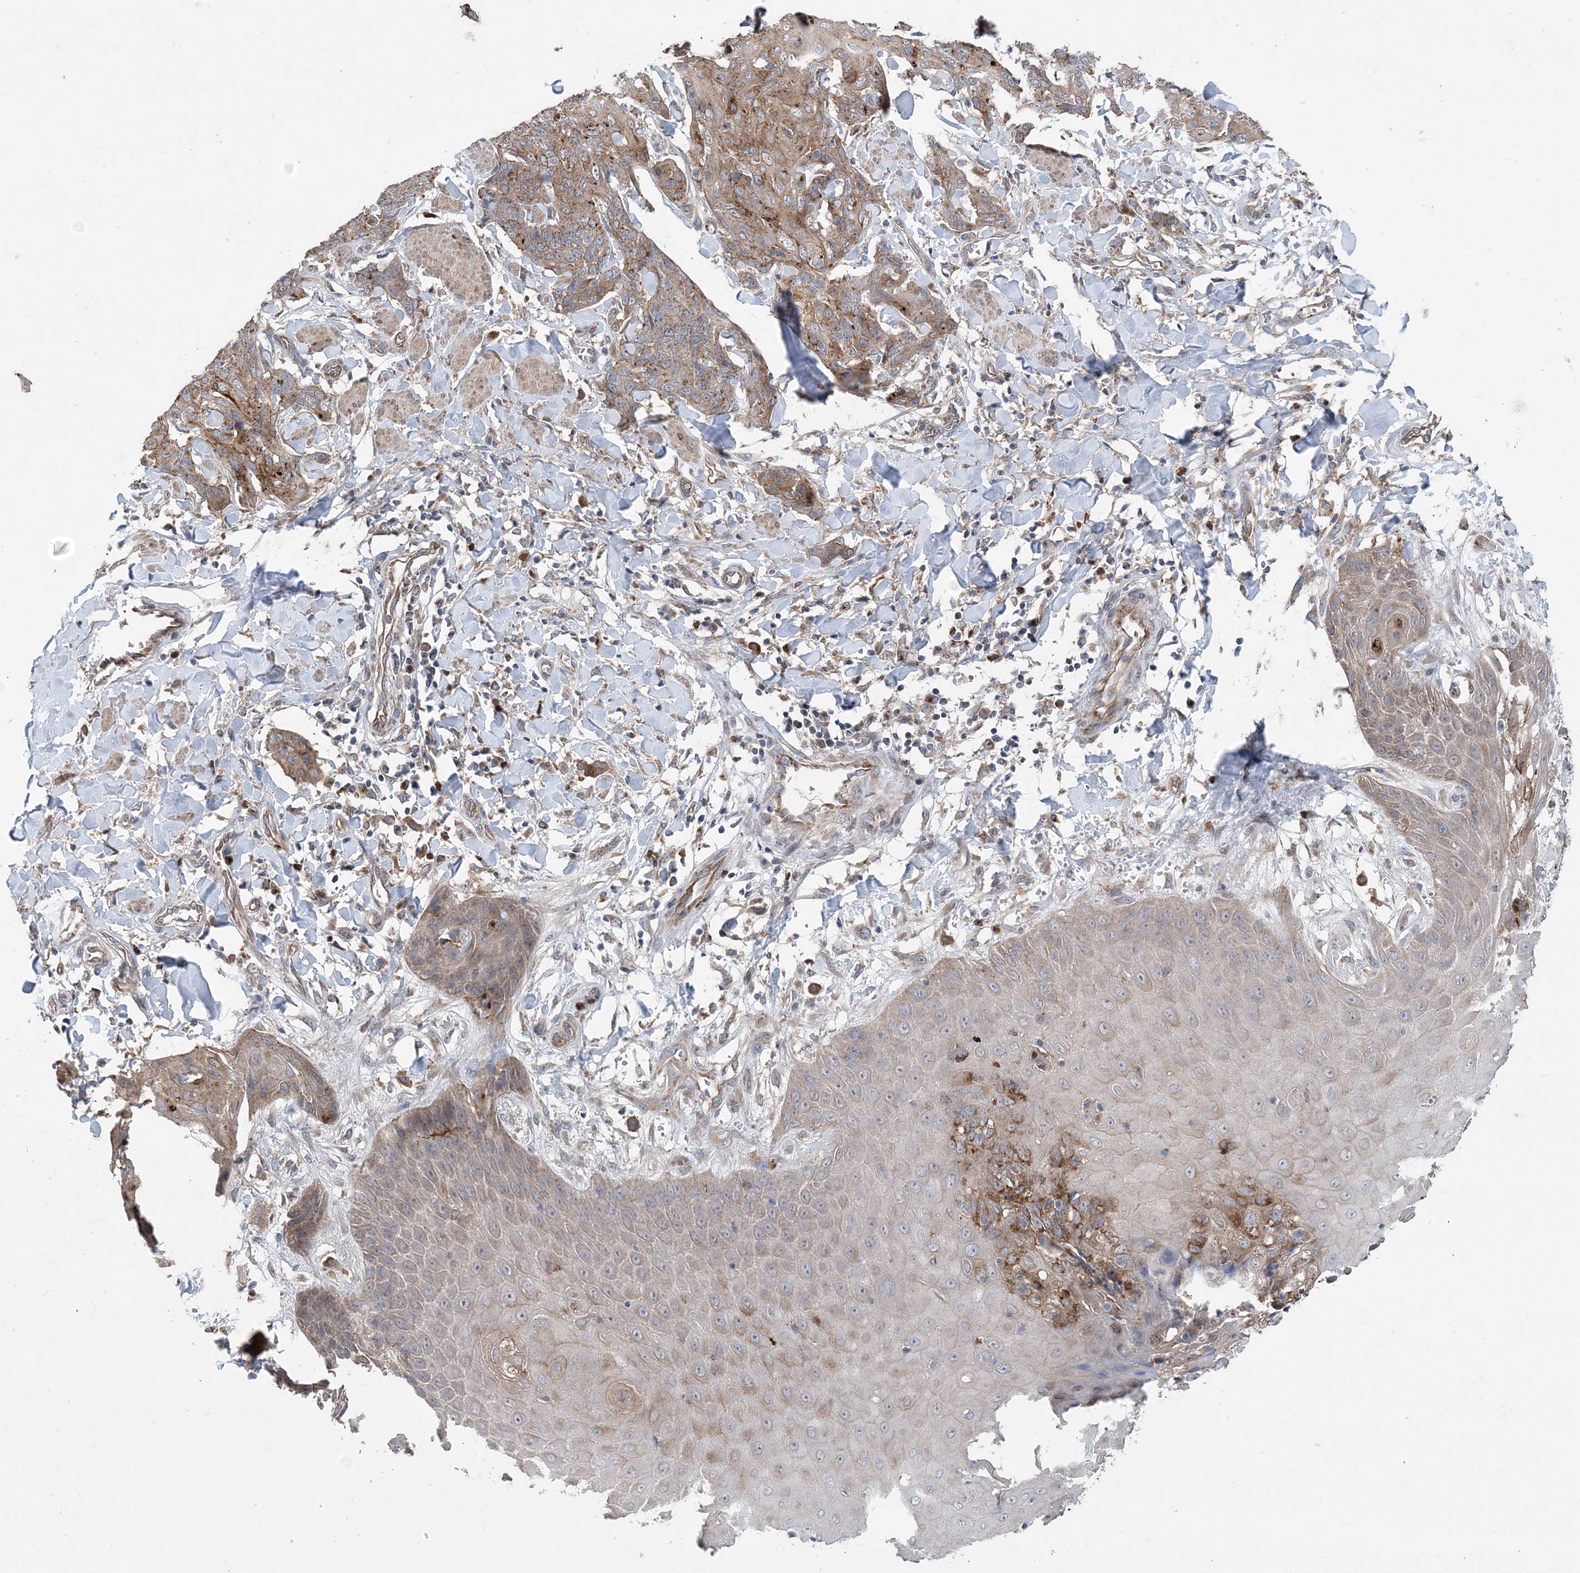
{"staining": {"intensity": "moderate", "quantity": "25%-75%", "location": "cytoplasmic/membranous"}, "tissue": "skin cancer", "cell_type": "Tumor cells", "image_type": "cancer", "snomed": [{"axis": "morphology", "description": "Squamous cell carcinoma, NOS"}, {"axis": "topography", "description": "Skin"}, {"axis": "topography", "description": "Vulva"}], "caption": "IHC histopathology image of neoplastic tissue: human skin cancer (squamous cell carcinoma) stained using immunohistochemistry reveals medium levels of moderate protein expression localized specifically in the cytoplasmic/membranous of tumor cells, appearing as a cytoplasmic/membranous brown color.", "gene": "PTTG1IP", "patient": {"sex": "female", "age": 85}}